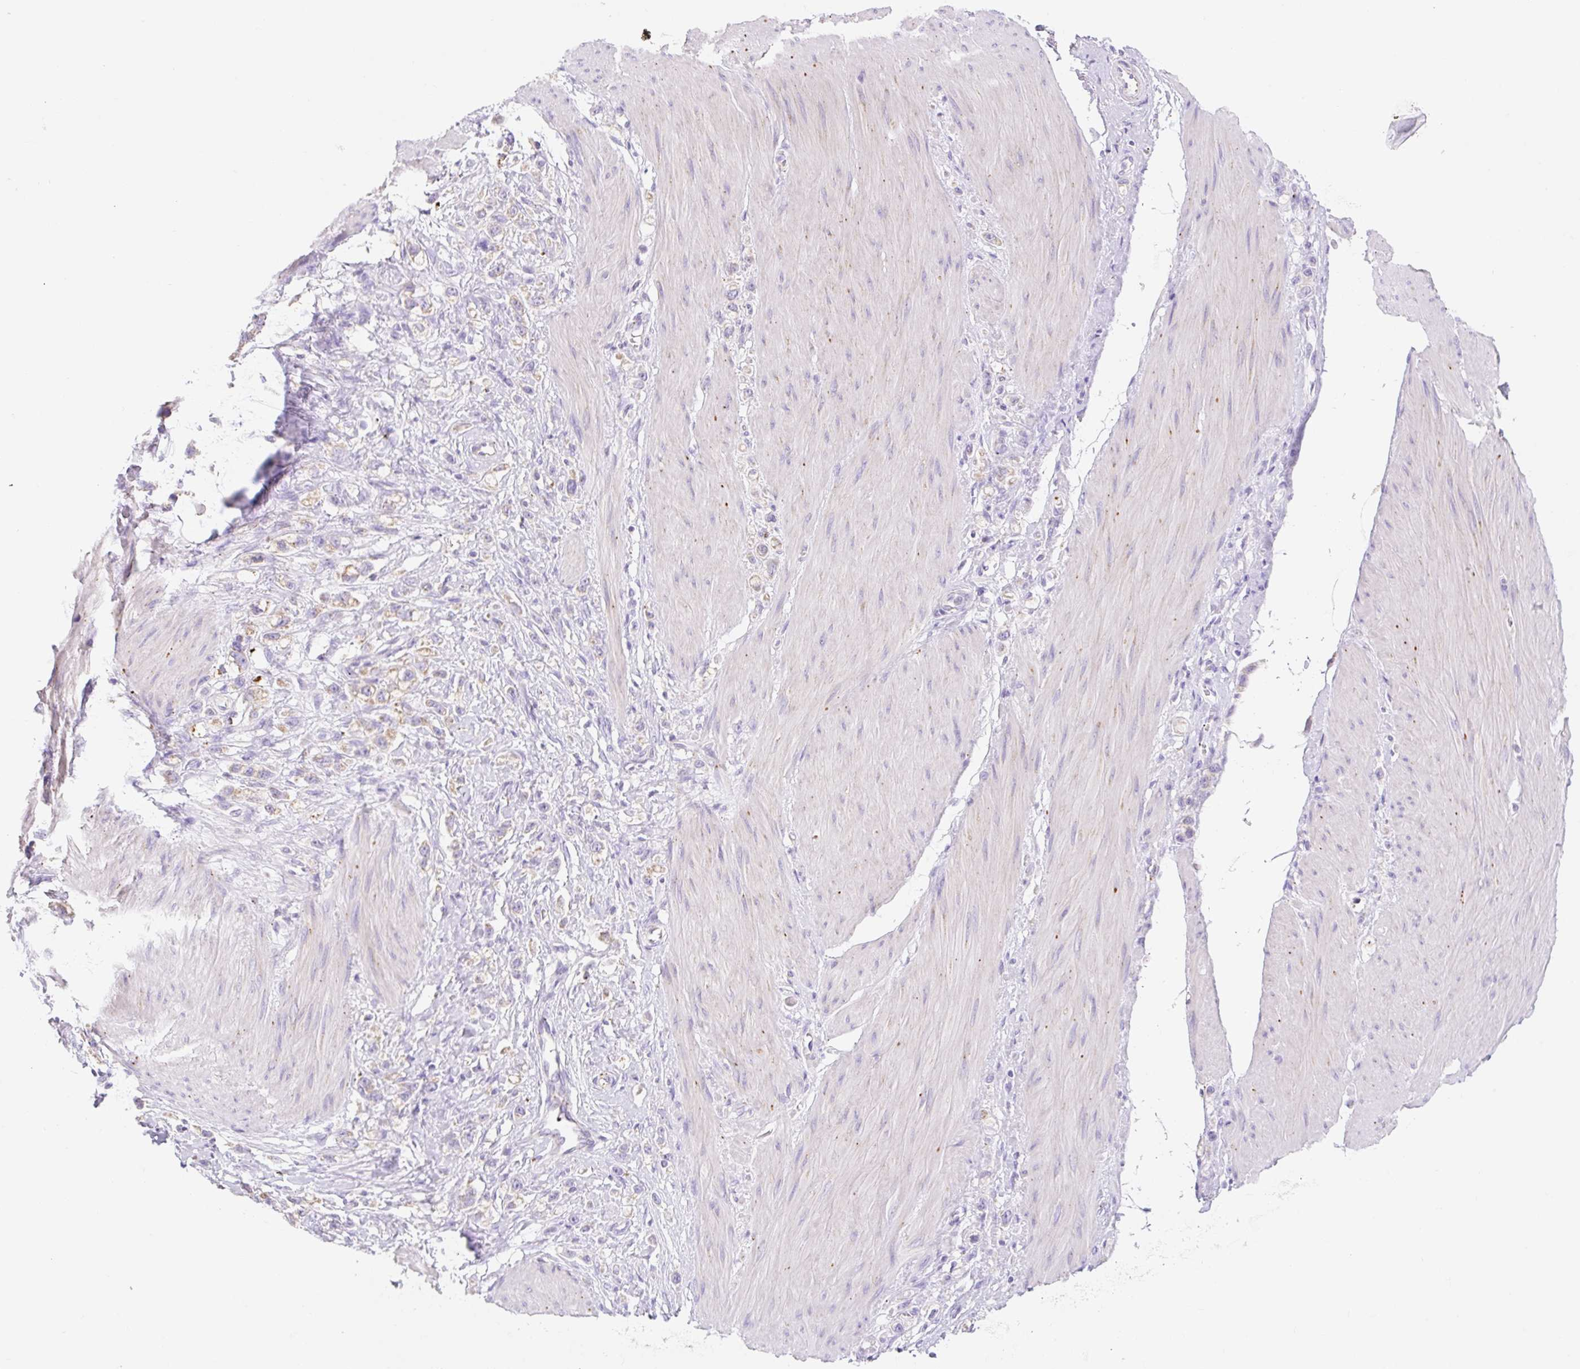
{"staining": {"intensity": "weak", "quantity": "<25%", "location": "cytoplasmic/membranous"}, "tissue": "stomach cancer", "cell_type": "Tumor cells", "image_type": "cancer", "snomed": [{"axis": "morphology", "description": "Adenocarcinoma, NOS"}, {"axis": "topography", "description": "Stomach"}], "caption": "Tumor cells show no significant protein positivity in stomach adenocarcinoma.", "gene": "CLEC3A", "patient": {"sex": "female", "age": 65}}